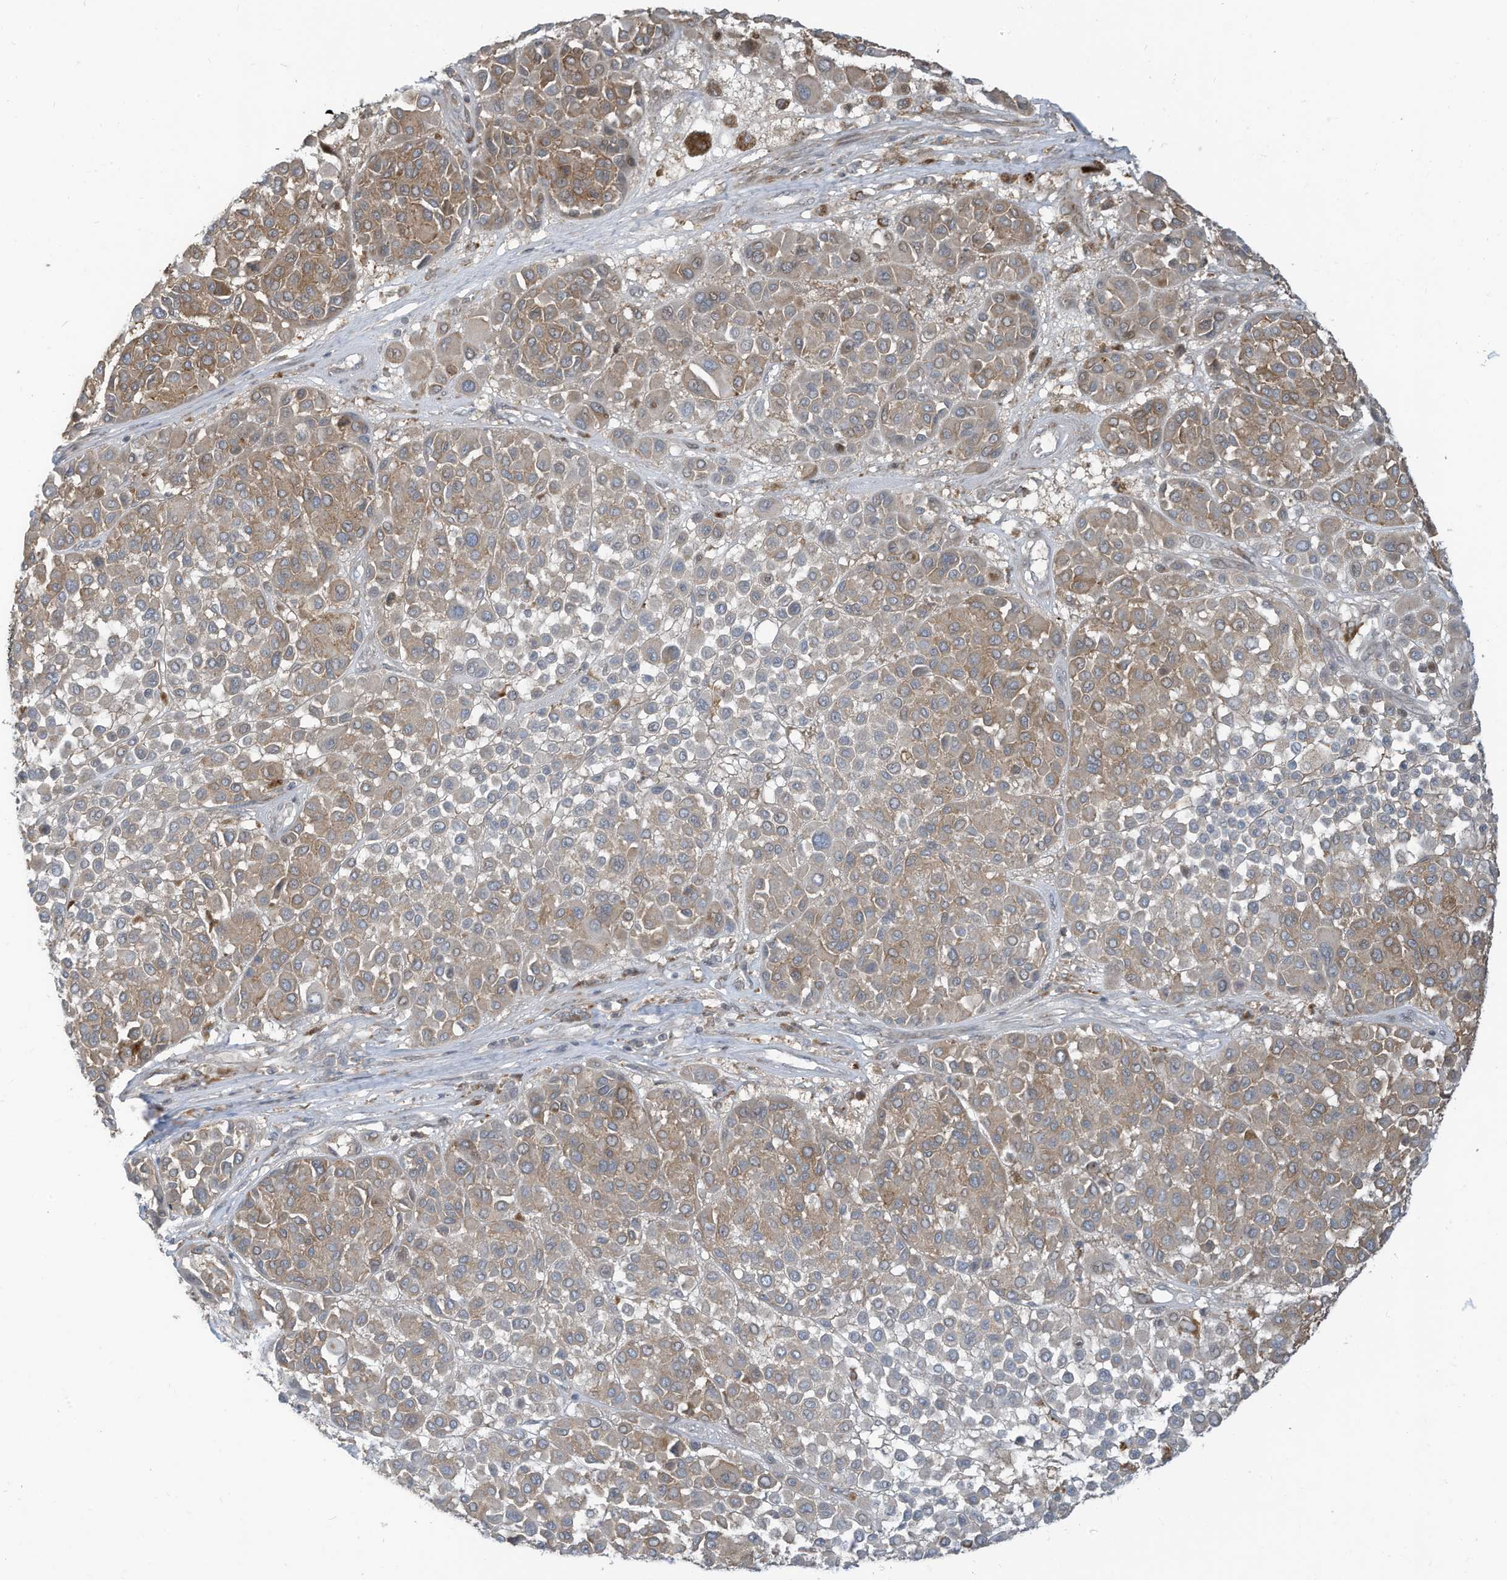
{"staining": {"intensity": "moderate", "quantity": "25%-75%", "location": "cytoplasmic/membranous"}, "tissue": "melanoma", "cell_type": "Tumor cells", "image_type": "cancer", "snomed": [{"axis": "morphology", "description": "Malignant melanoma, Metastatic site"}, {"axis": "topography", "description": "Soft tissue"}], "caption": "Immunohistochemistry (IHC) of human melanoma displays medium levels of moderate cytoplasmic/membranous staining in about 25%-75% of tumor cells.", "gene": "DZIP3", "patient": {"sex": "male", "age": 41}}